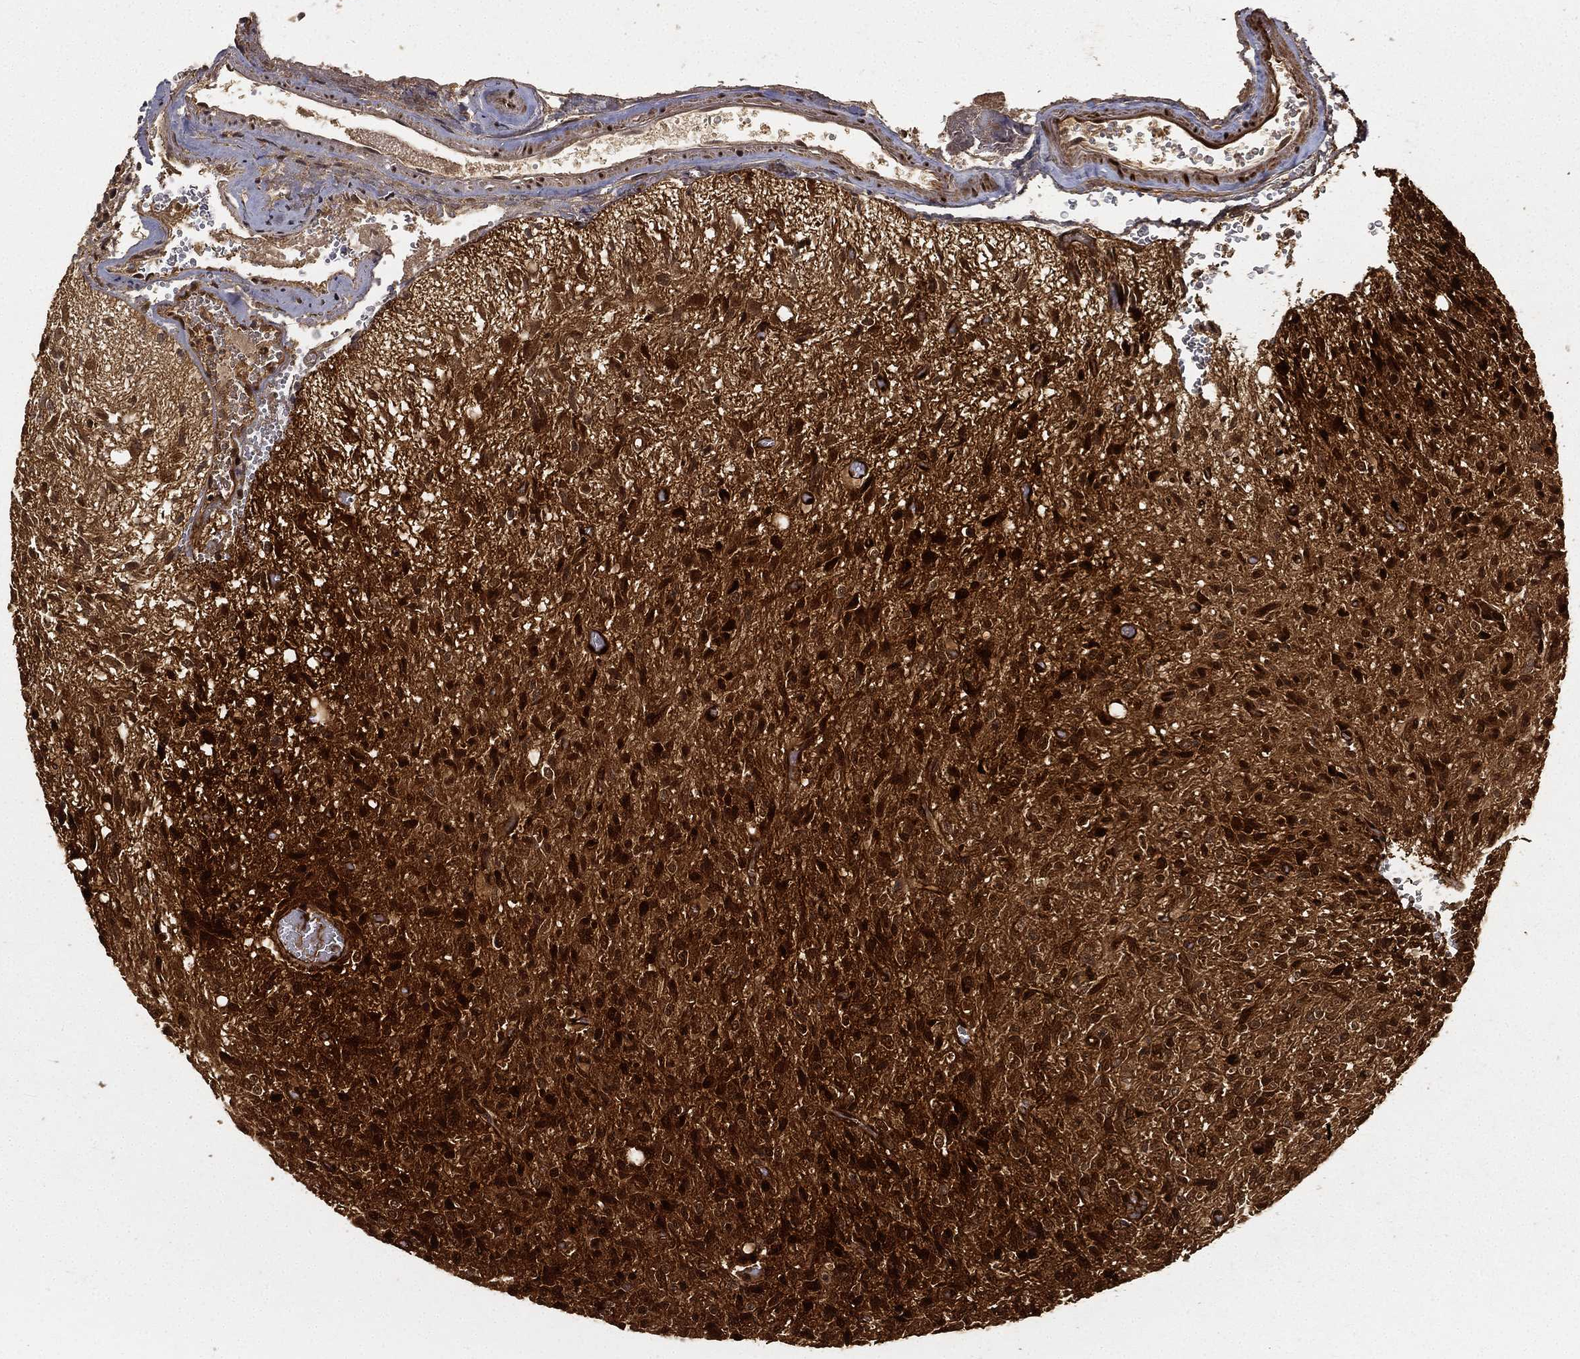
{"staining": {"intensity": "strong", "quantity": "25%-75%", "location": "cytoplasmic/membranous,nuclear"}, "tissue": "glioma", "cell_type": "Tumor cells", "image_type": "cancer", "snomed": [{"axis": "morphology", "description": "Glioma, malignant, High grade"}, {"axis": "topography", "description": "Brain"}], "caption": "There is high levels of strong cytoplasmic/membranous and nuclear expression in tumor cells of glioma, as demonstrated by immunohistochemical staining (brown color).", "gene": "MAPK1", "patient": {"sex": "male", "age": 64}}